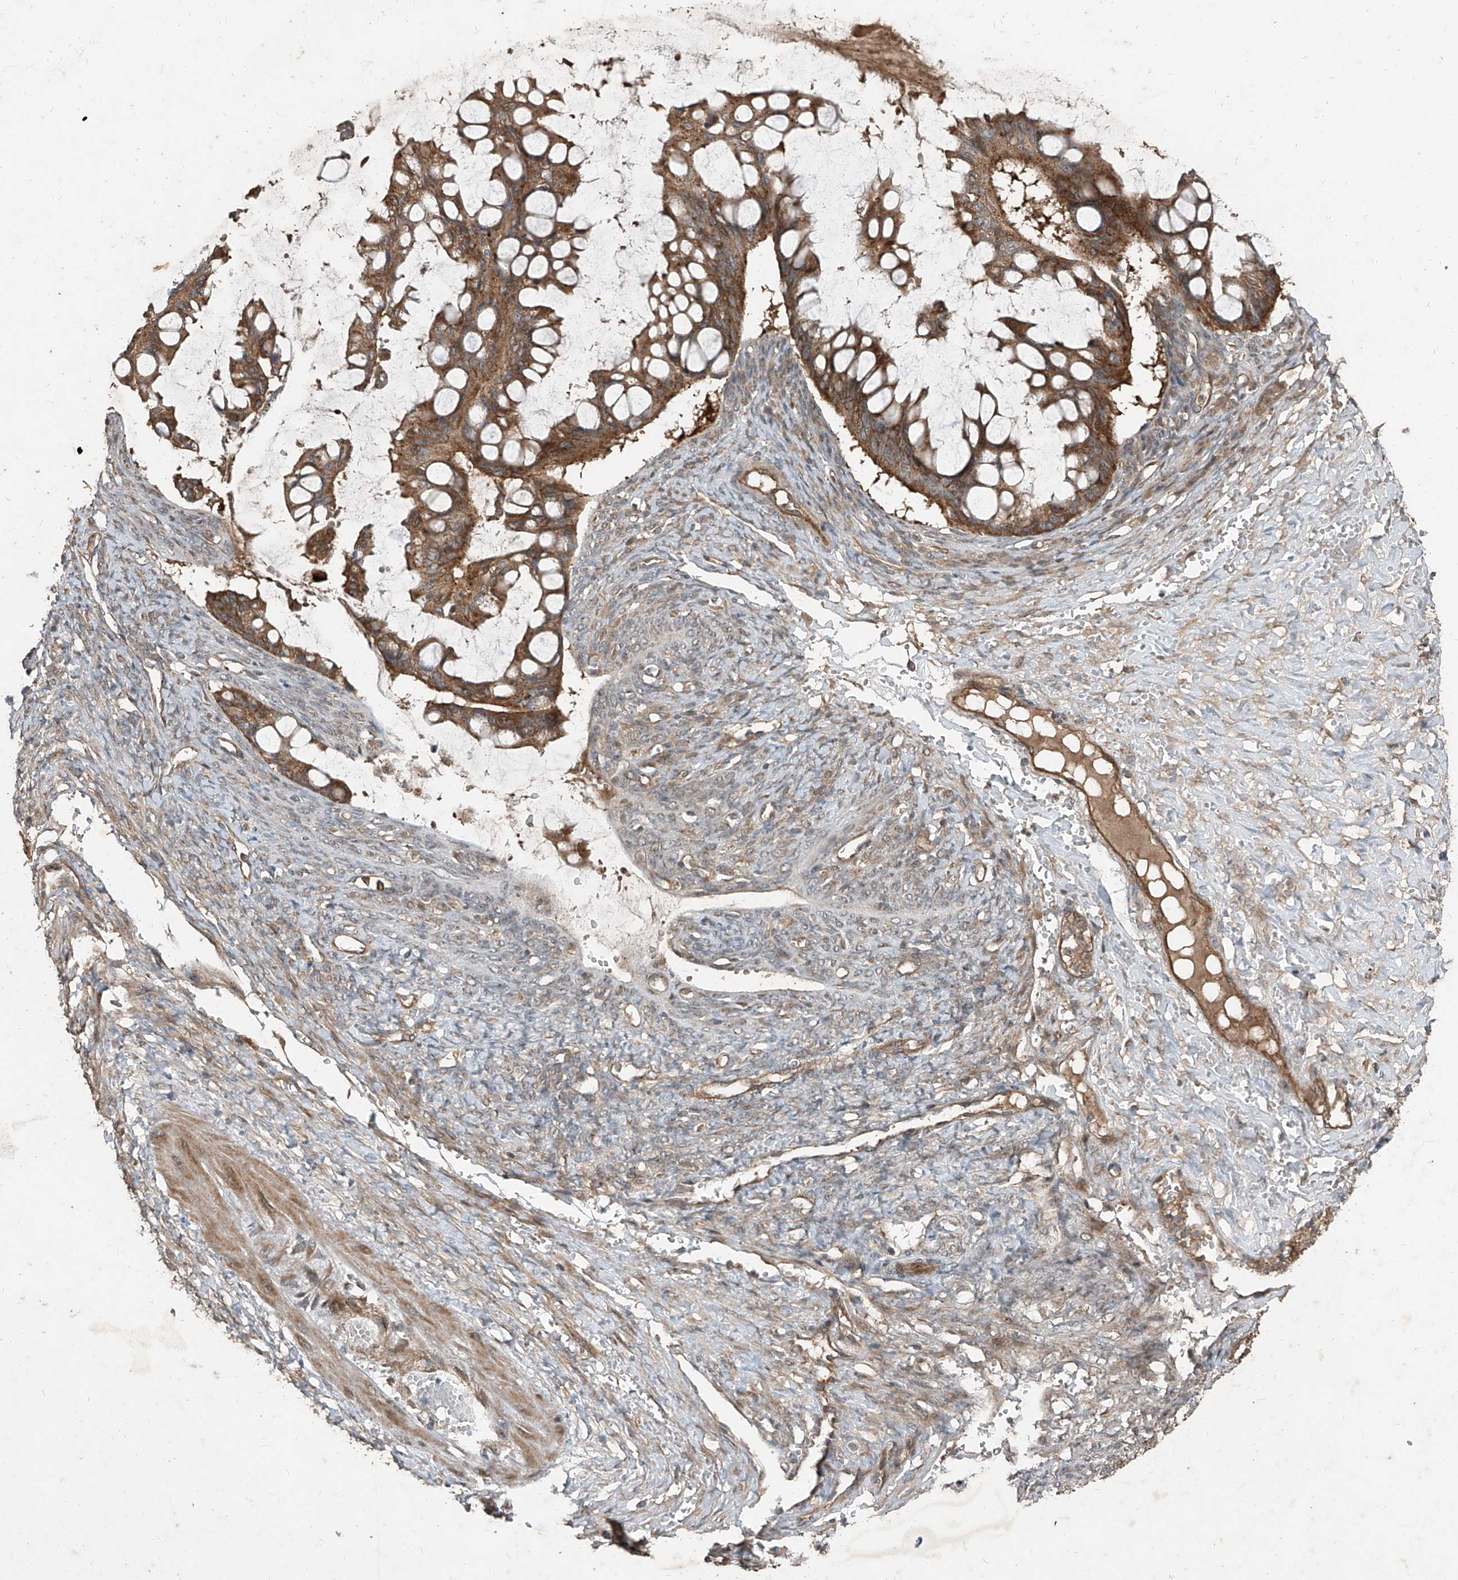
{"staining": {"intensity": "strong", "quantity": ">75%", "location": "cytoplasmic/membranous"}, "tissue": "ovarian cancer", "cell_type": "Tumor cells", "image_type": "cancer", "snomed": [{"axis": "morphology", "description": "Cystadenocarcinoma, mucinous, NOS"}, {"axis": "topography", "description": "Ovary"}], "caption": "Human mucinous cystadenocarcinoma (ovarian) stained for a protein (brown) displays strong cytoplasmic/membranous positive expression in about >75% of tumor cells.", "gene": "CCN1", "patient": {"sex": "female", "age": 73}}